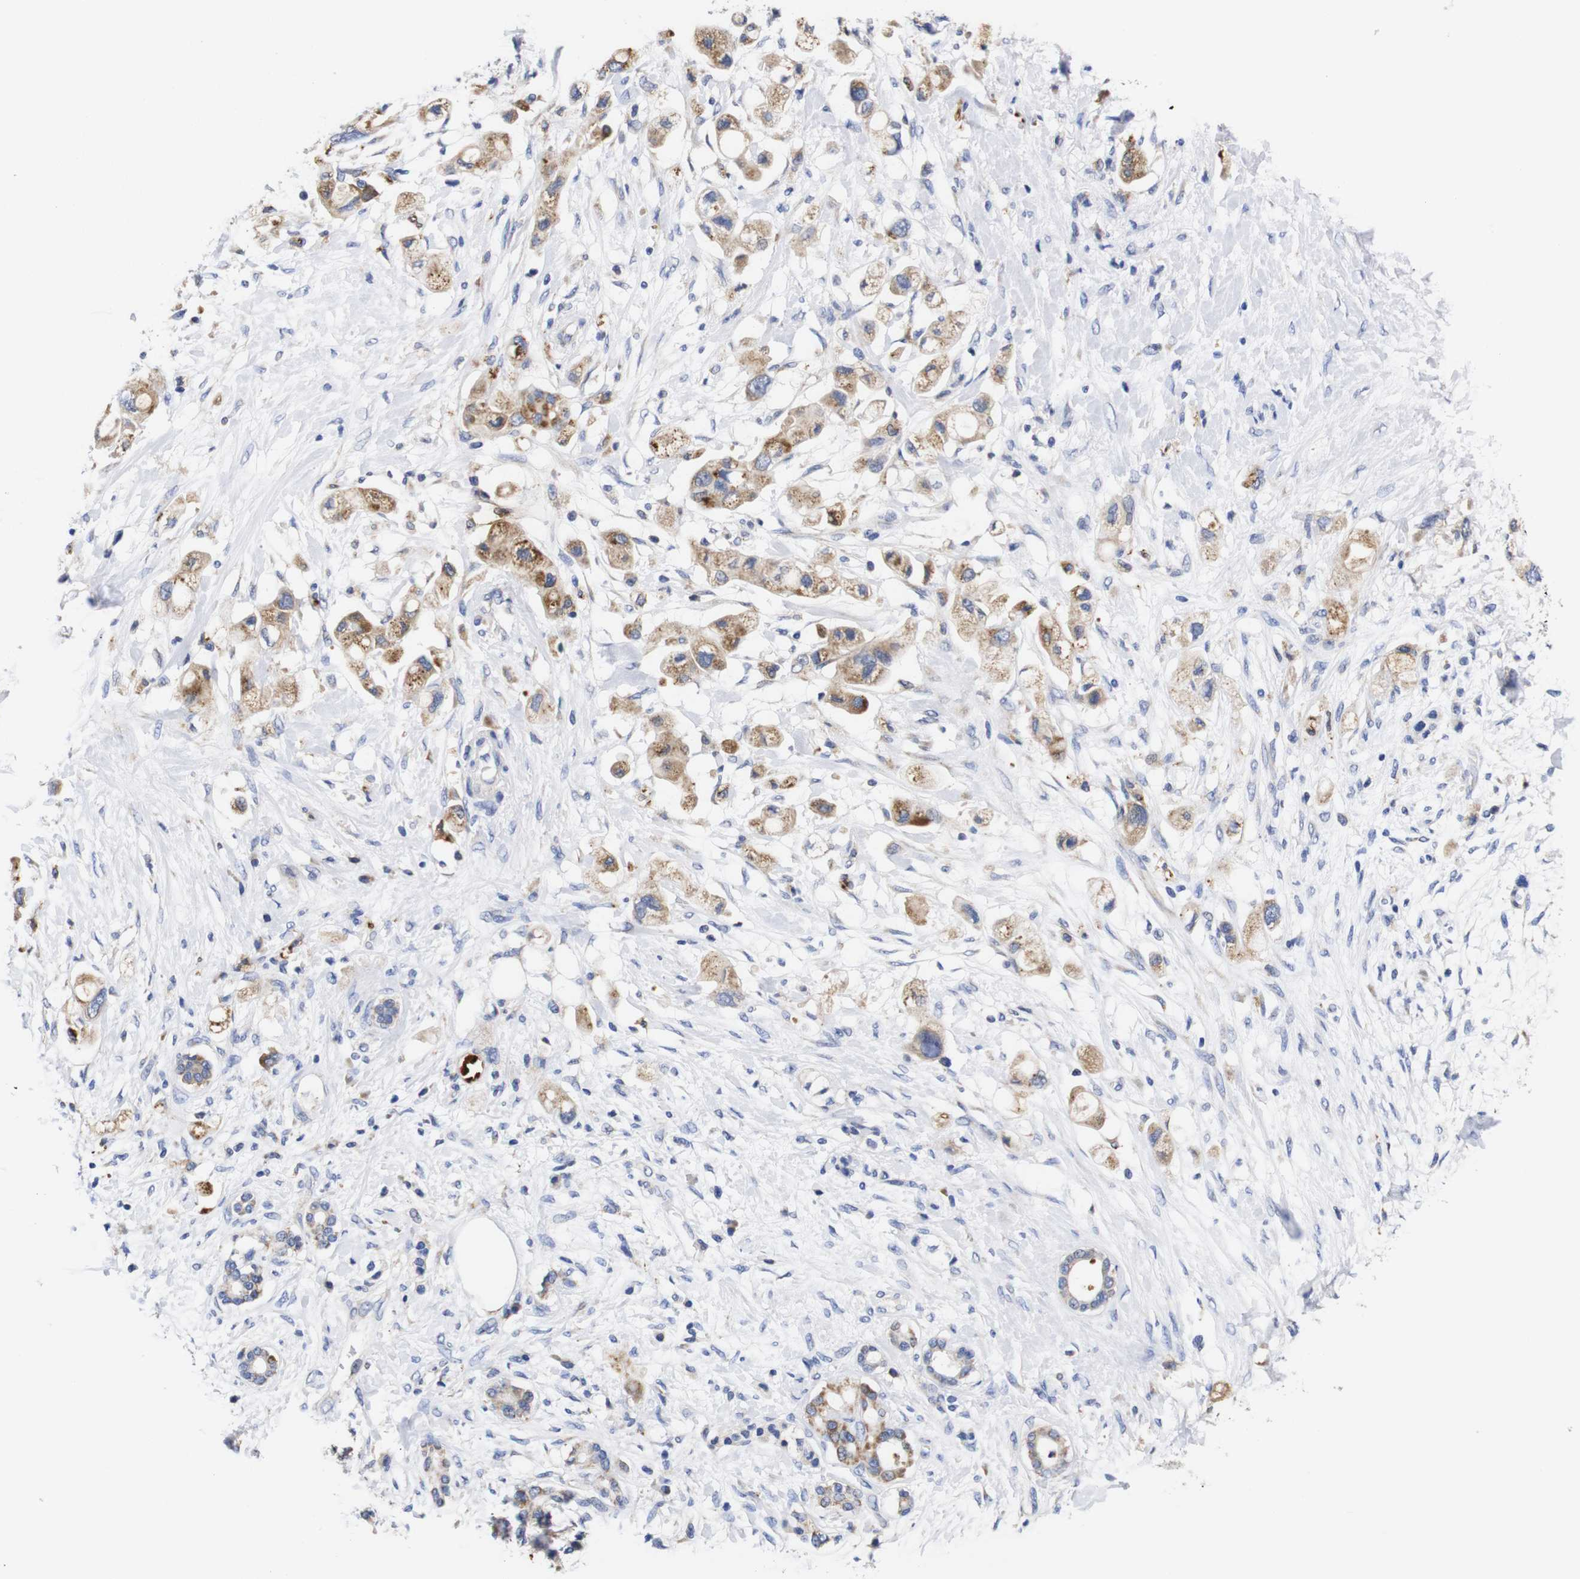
{"staining": {"intensity": "moderate", "quantity": ">75%", "location": "cytoplasmic/membranous"}, "tissue": "pancreatic cancer", "cell_type": "Tumor cells", "image_type": "cancer", "snomed": [{"axis": "morphology", "description": "Adenocarcinoma, NOS"}, {"axis": "topography", "description": "Pancreas"}], "caption": "Pancreatic cancer (adenocarcinoma) stained with DAB (3,3'-diaminobenzidine) IHC exhibits medium levels of moderate cytoplasmic/membranous expression in approximately >75% of tumor cells.", "gene": "OPN3", "patient": {"sex": "female", "age": 56}}